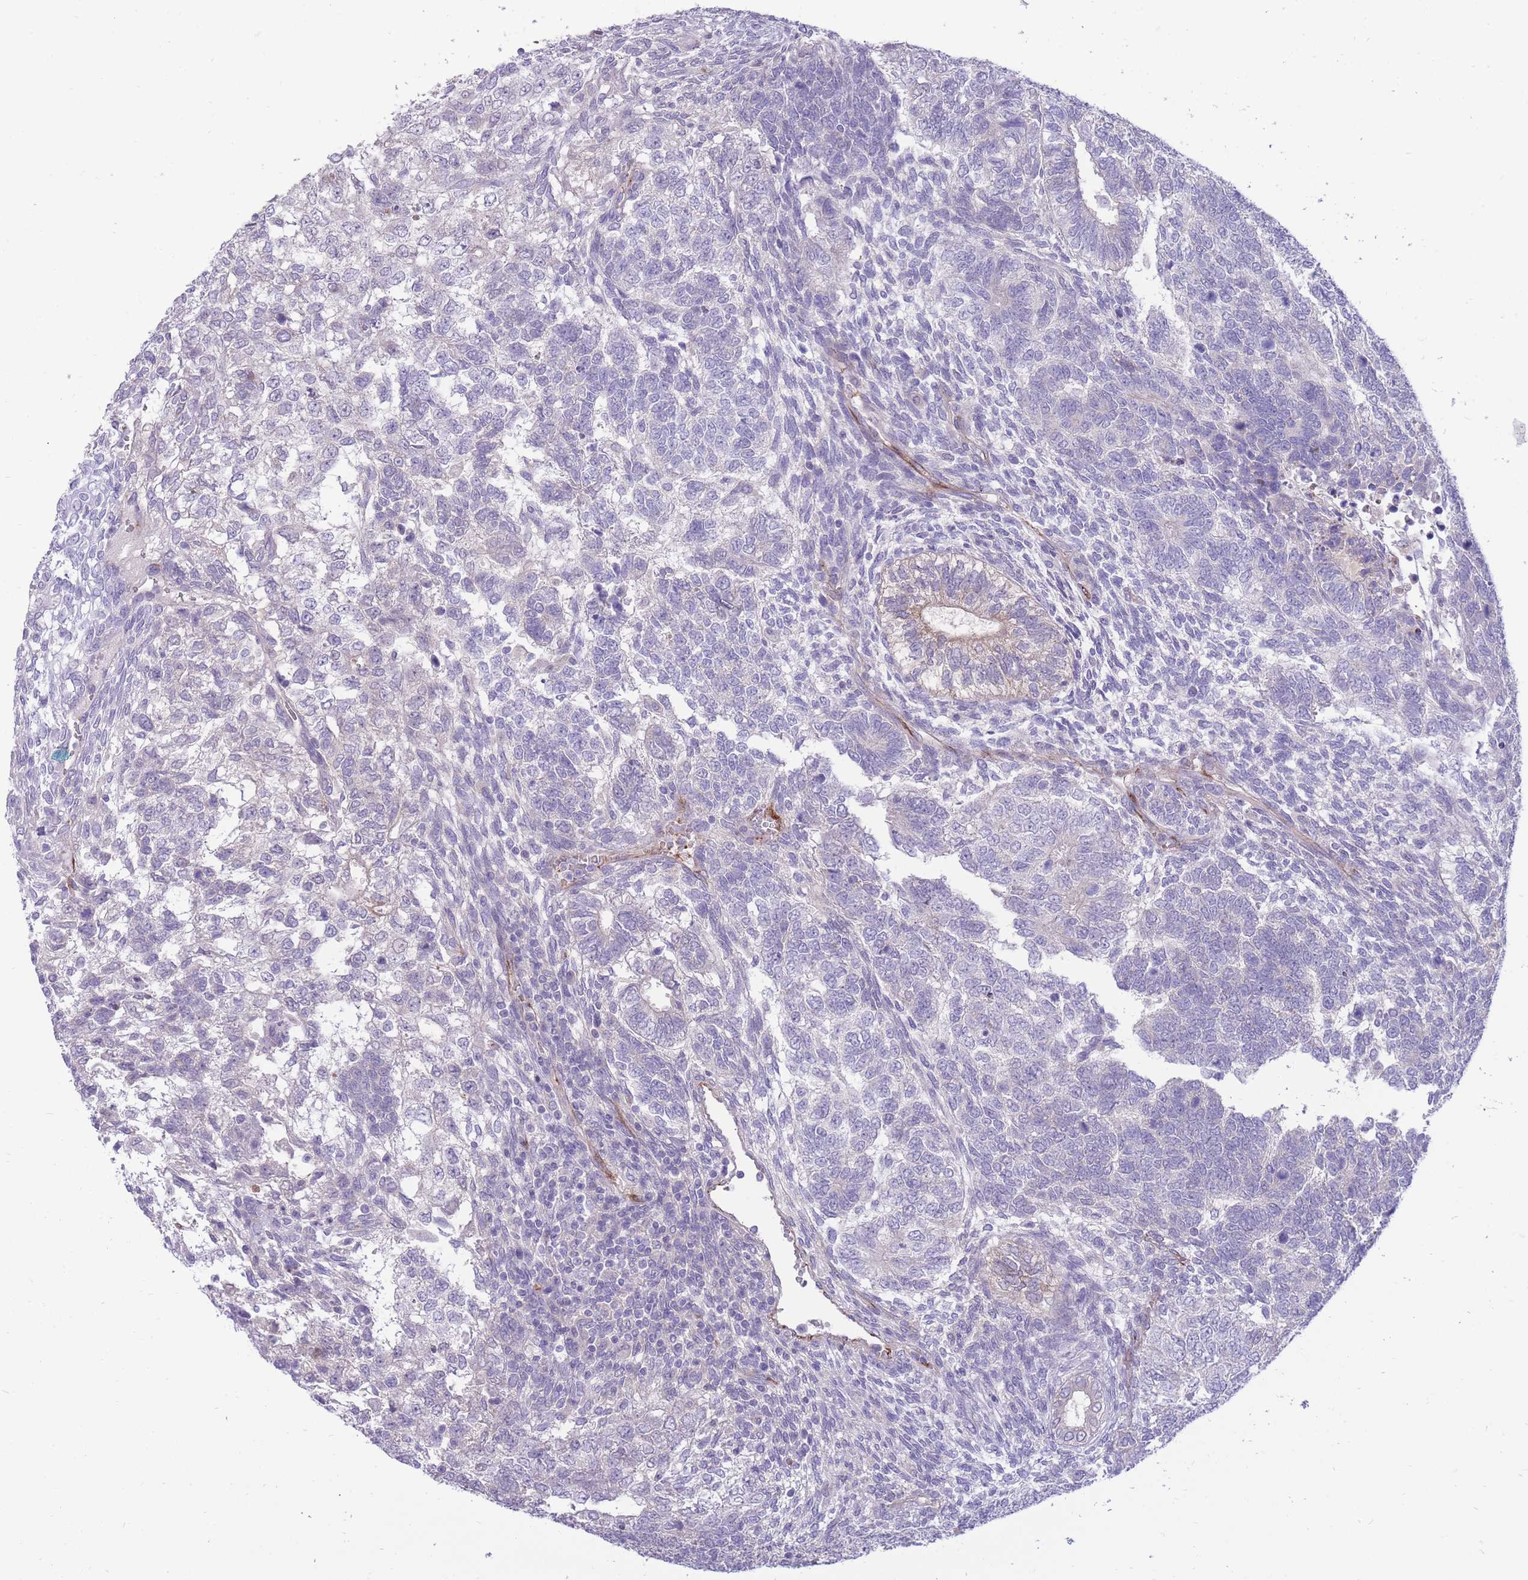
{"staining": {"intensity": "negative", "quantity": "none", "location": "none"}, "tissue": "testis cancer", "cell_type": "Tumor cells", "image_type": "cancer", "snomed": [{"axis": "morphology", "description": "Carcinoma, Embryonal, NOS"}, {"axis": "topography", "description": "Testis"}], "caption": "This is an IHC photomicrograph of testis embryonal carcinoma. There is no expression in tumor cells.", "gene": "RGS11", "patient": {"sex": "male", "age": 23}}